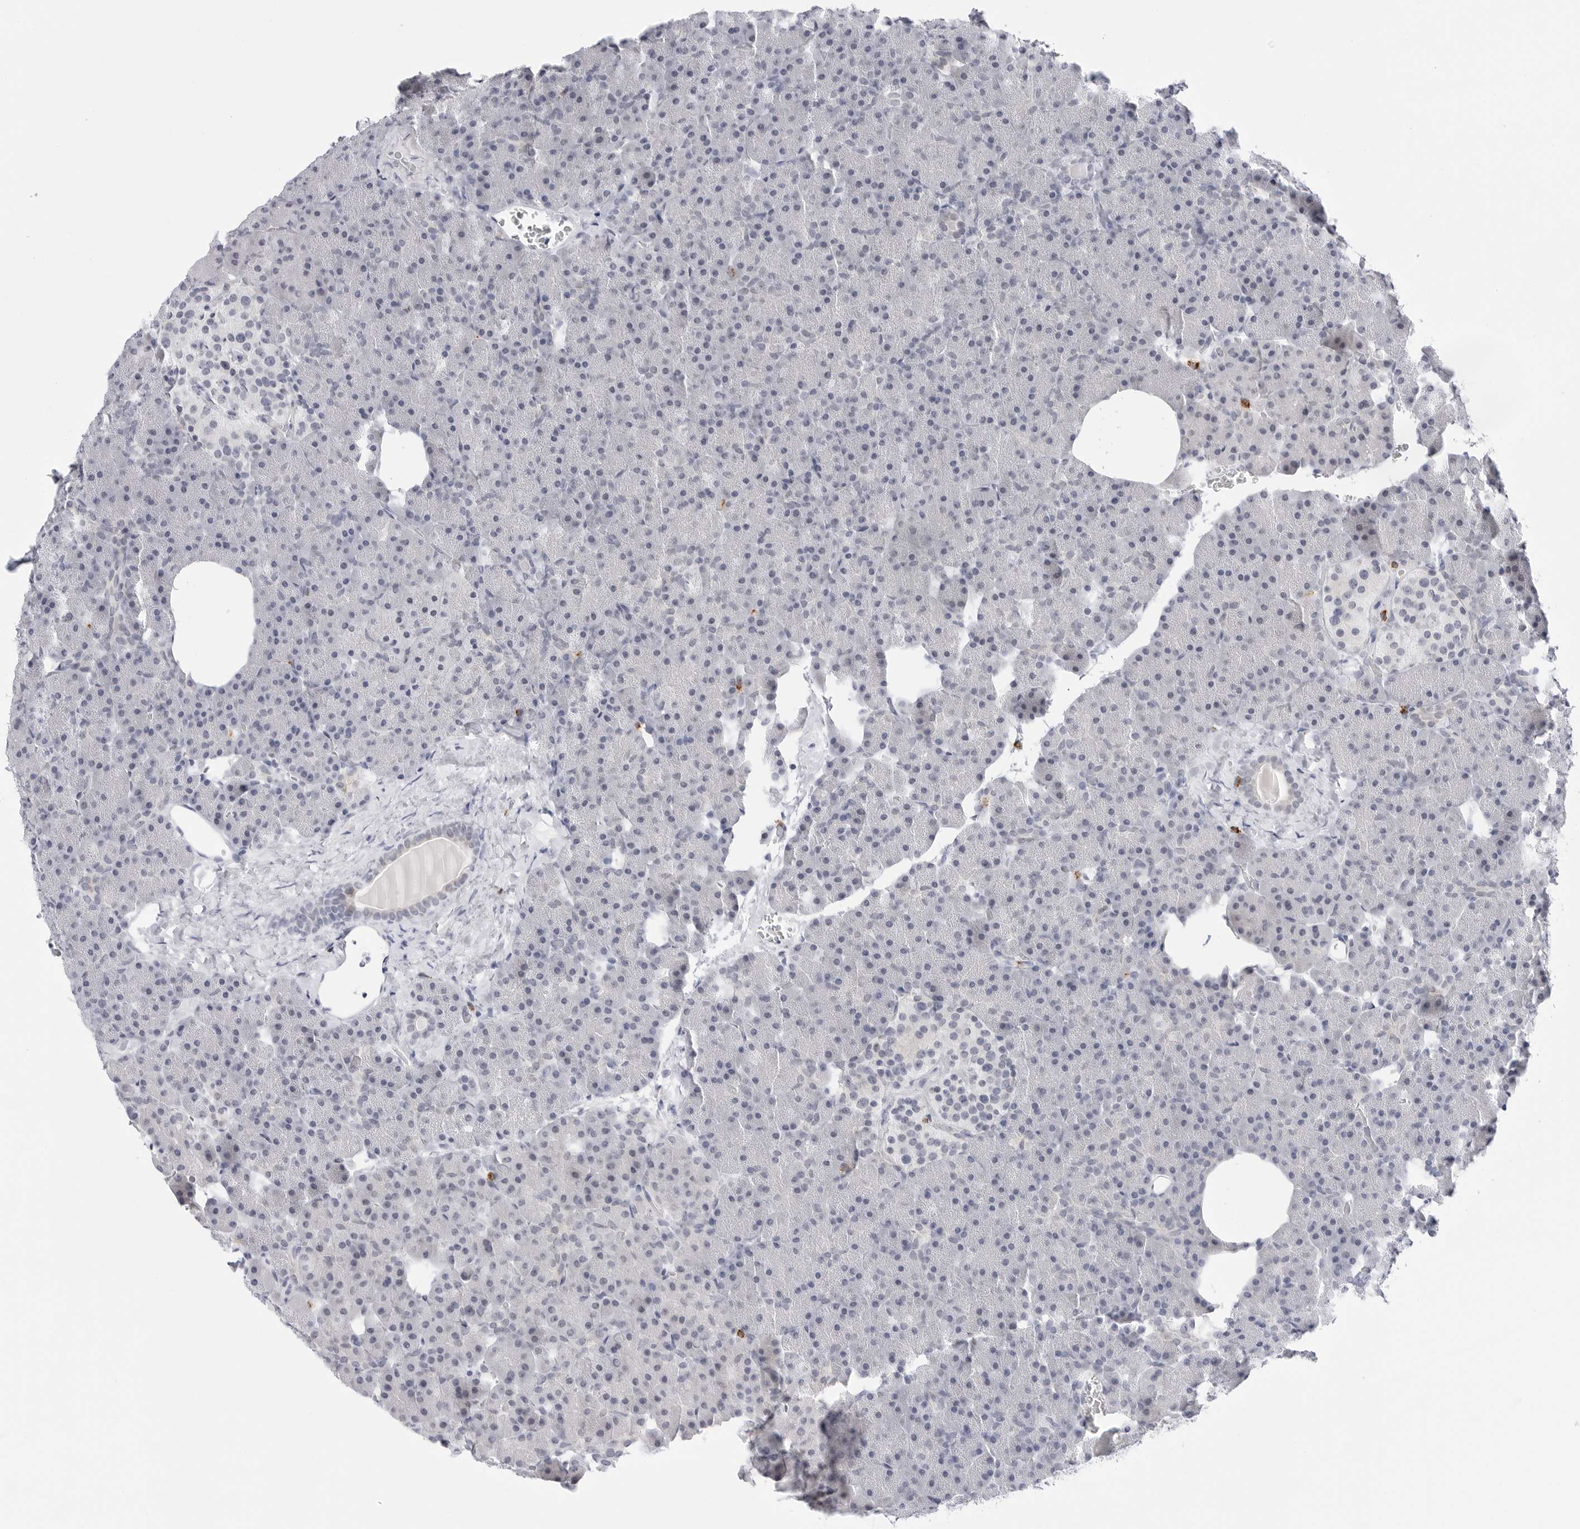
{"staining": {"intensity": "negative", "quantity": "none", "location": "none"}, "tissue": "pancreas", "cell_type": "Exocrine glandular cells", "image_type": "normal", "snomed": [{"axis": "morphology", "description": "Normal tissue, NOS"}, {"axis": "morphology", "description": "Carcinoid, malignant, NOS"}, {"axis": "topography", "description": "Pancreas"}], "caption": "Exocrine glandular cells are negative for protein expression in normal human pancreas. (DAB (3,3'-diaminobenzidine) IHC, high magnification).", "gene": "HSPB7", "patient": {"sex": "female", "age": 35}}